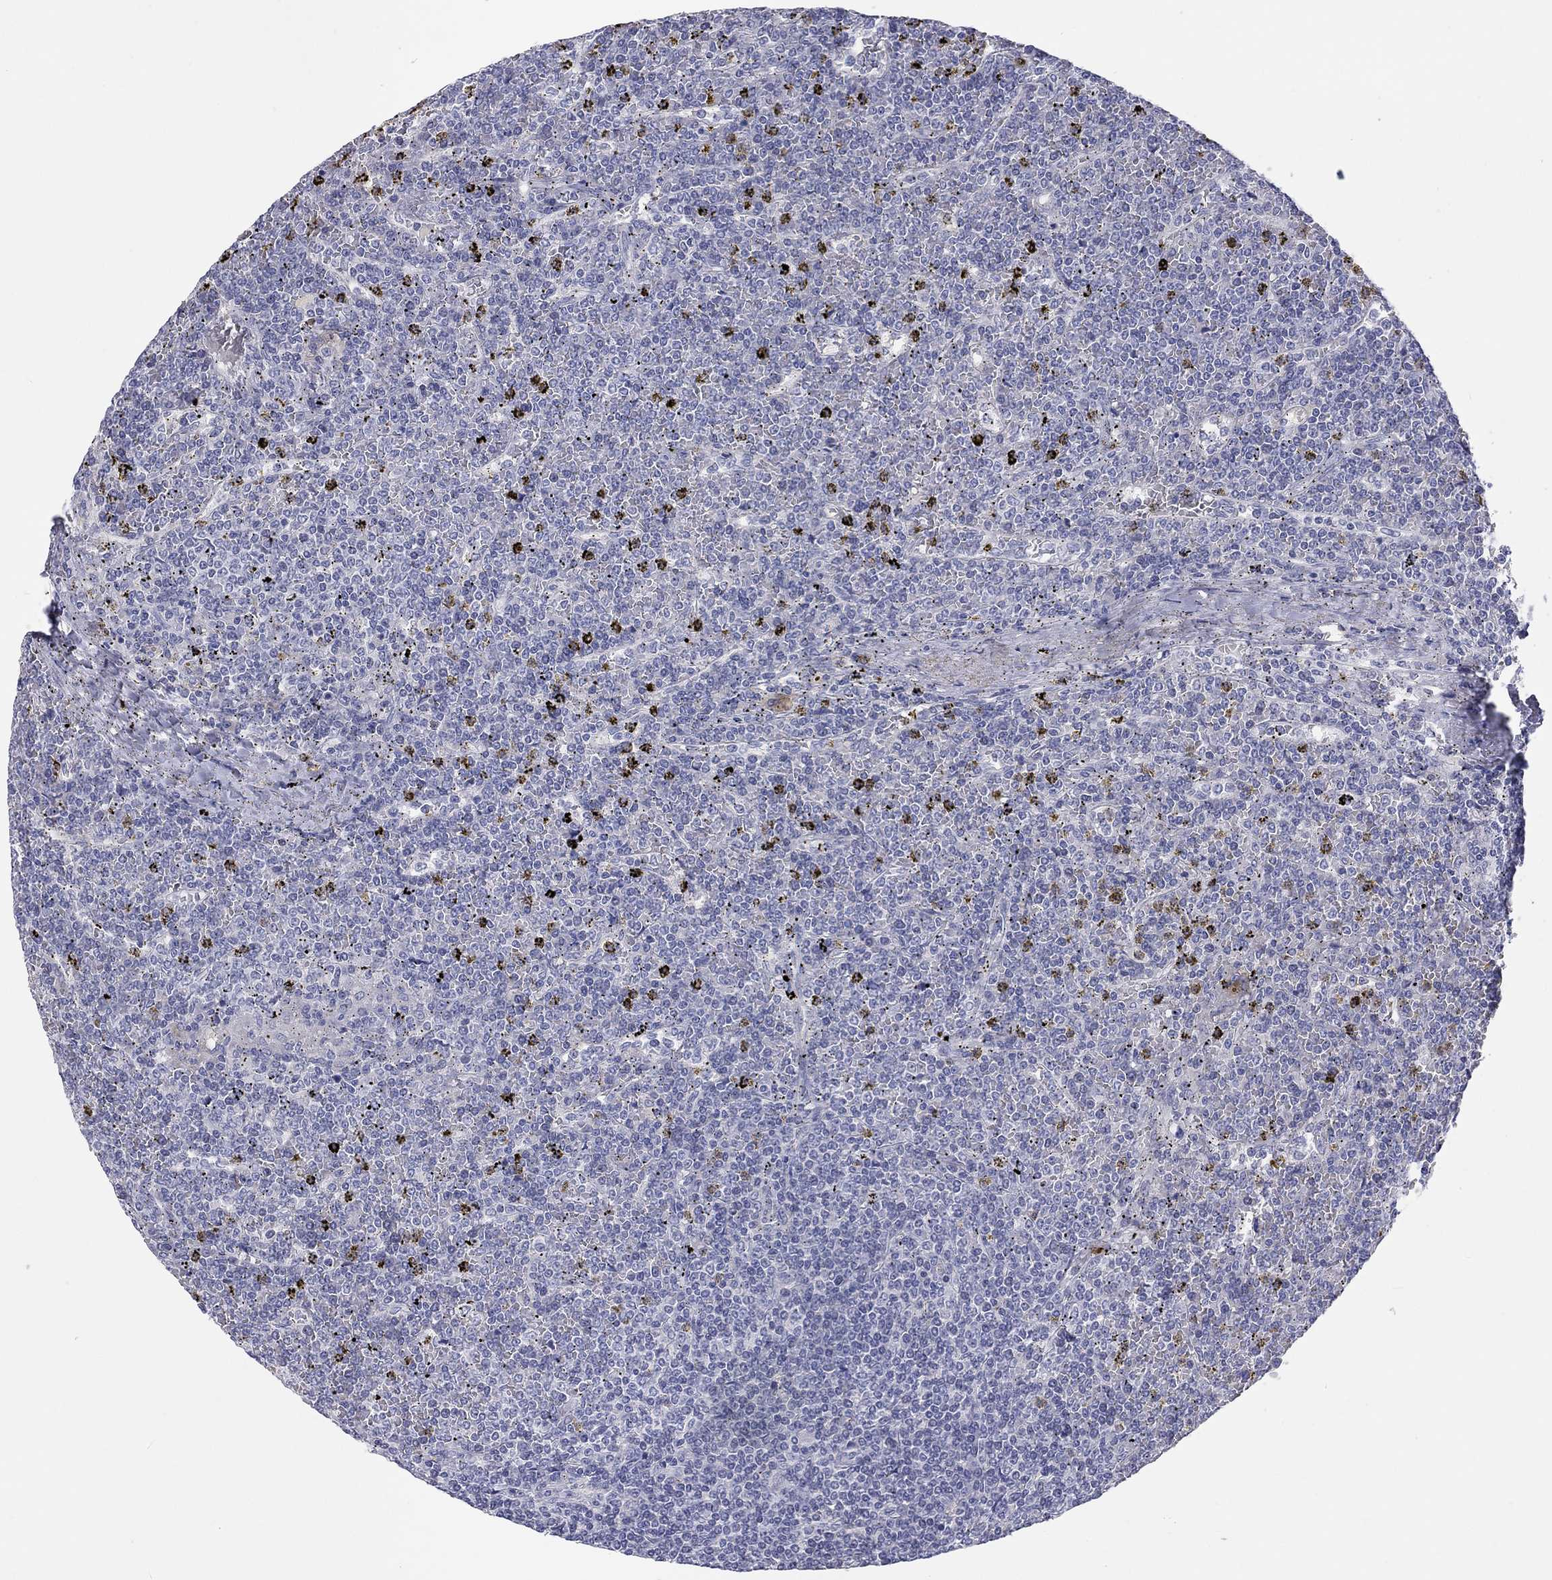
{"staining": {"intensity": "negative", "quantity": "none", "location": "none"}, "tissue": "lymphoma", "cell_type": "Tumor cells", "image_type": "cancer", "snomed": [{"axis": "morphology", "description": "Malignant lymphoma, non-Hodgkin's type, Low grade"}, {"axis": "topography", "description": "Spleen"}], "caption": "Human low-grade malignant lymphoma, non-Hodgkin's type stained for a protein using immunohistochemistry (IHC) displays no positivity in tumor cells.", "gene": "ST7L", "patient": {"sex": "female", "age": 19}}